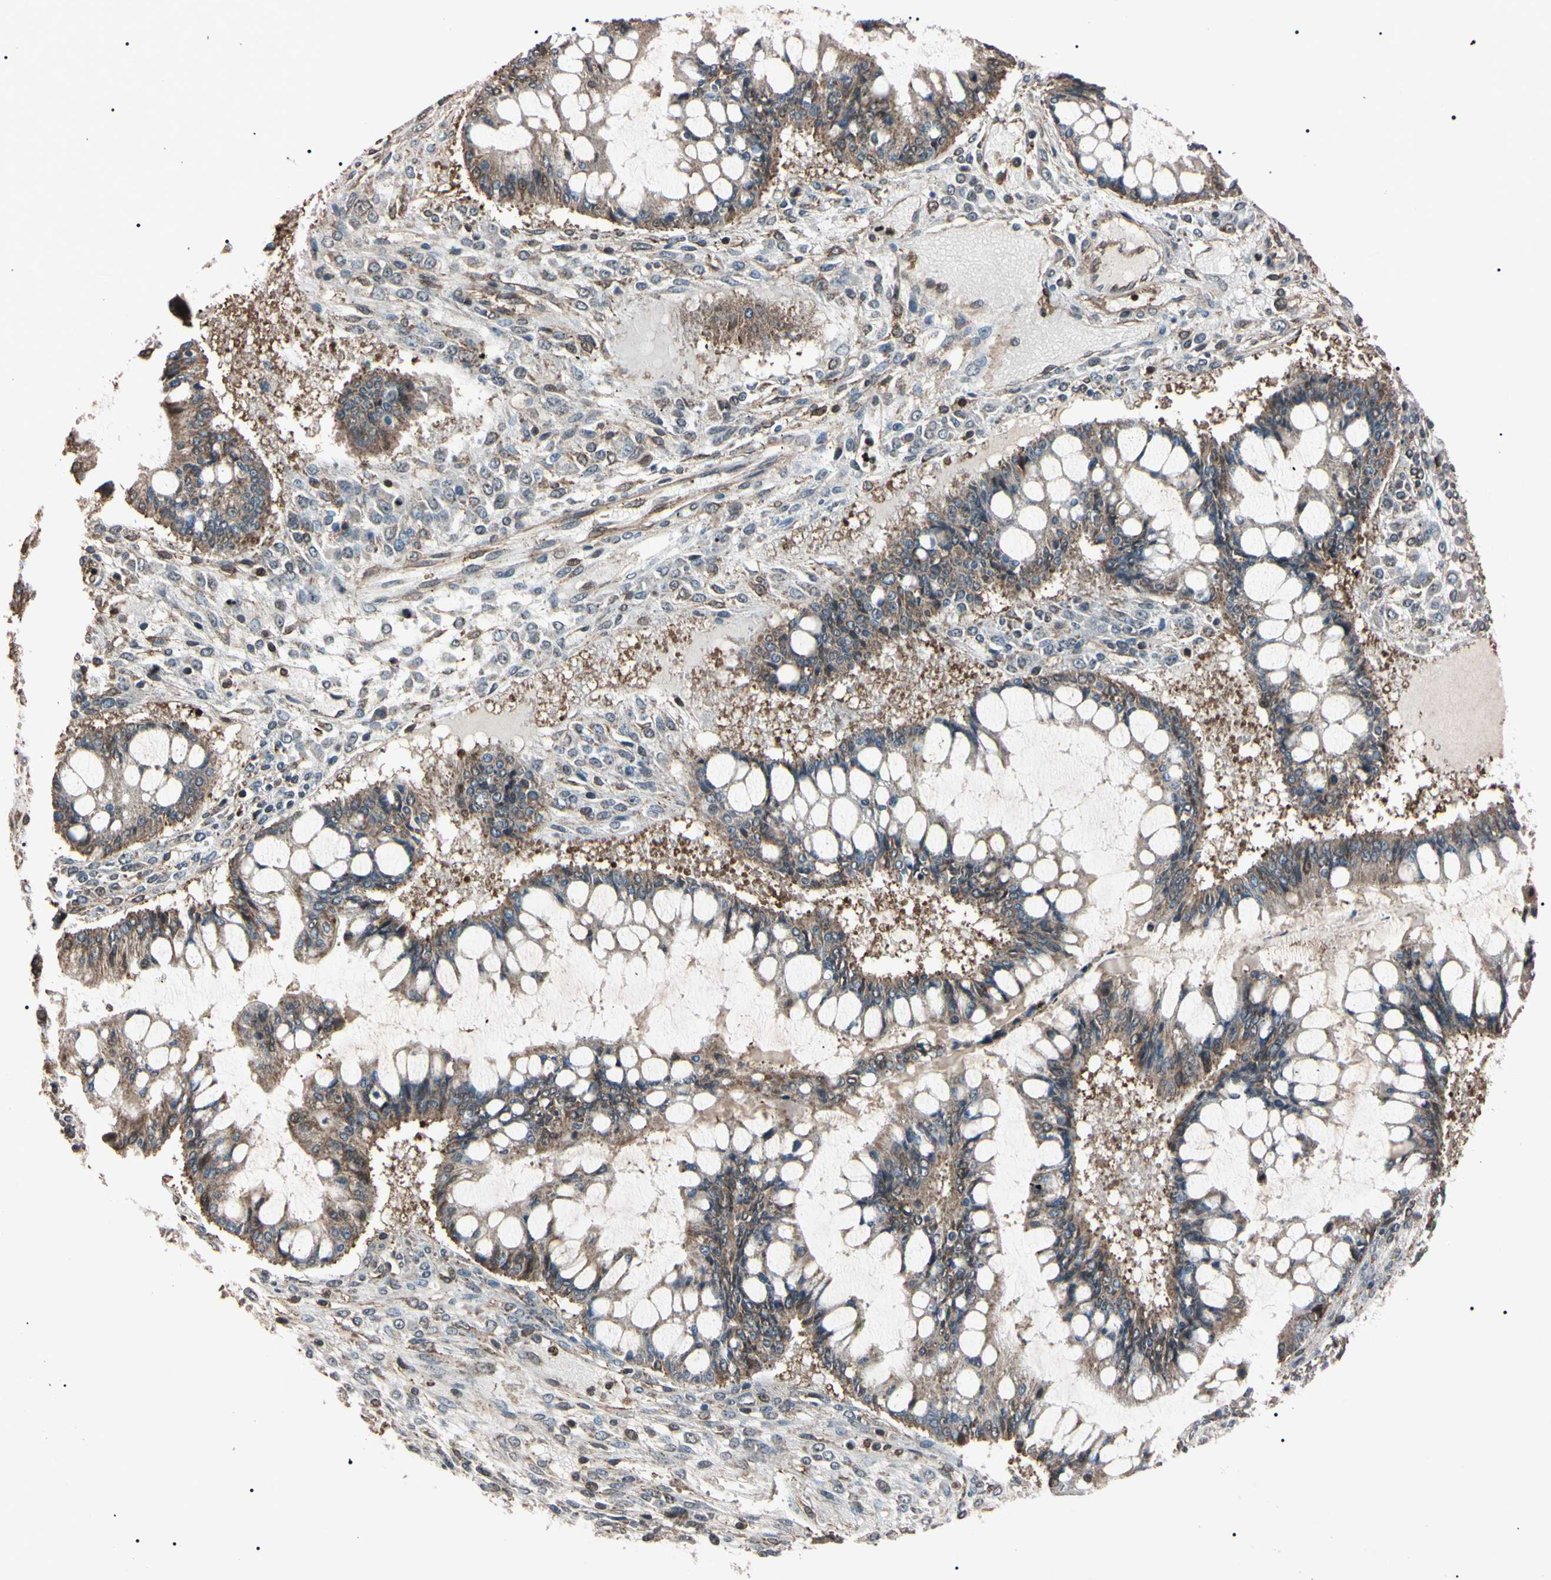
{"staining": {"intensity": "weak", "quantity": ">75%", "location": "cytoplasmic/membranous"}, "tissue": "ovarian cancer", "cell_type": "Tumor cells", "image_type": "cancer", "snomed": [{"axis": "morphology", "description": "Cystadenocarcinoma, mucinous, NOS"}, {"axis": "topography", "description": "Ovary"}], "caption": "This histopathology image shows ovarian mucinous cystadenocarcinoma stained with immunohistochemistry (IHC) to label a protein in brown. The cytoplasmic/membranous of tumor cells show weak positivity for the protein. Nuclei are counter-stained blue.", "gene": "TNFRSF1A", "patient": {"sex": "female", "age": 73}}